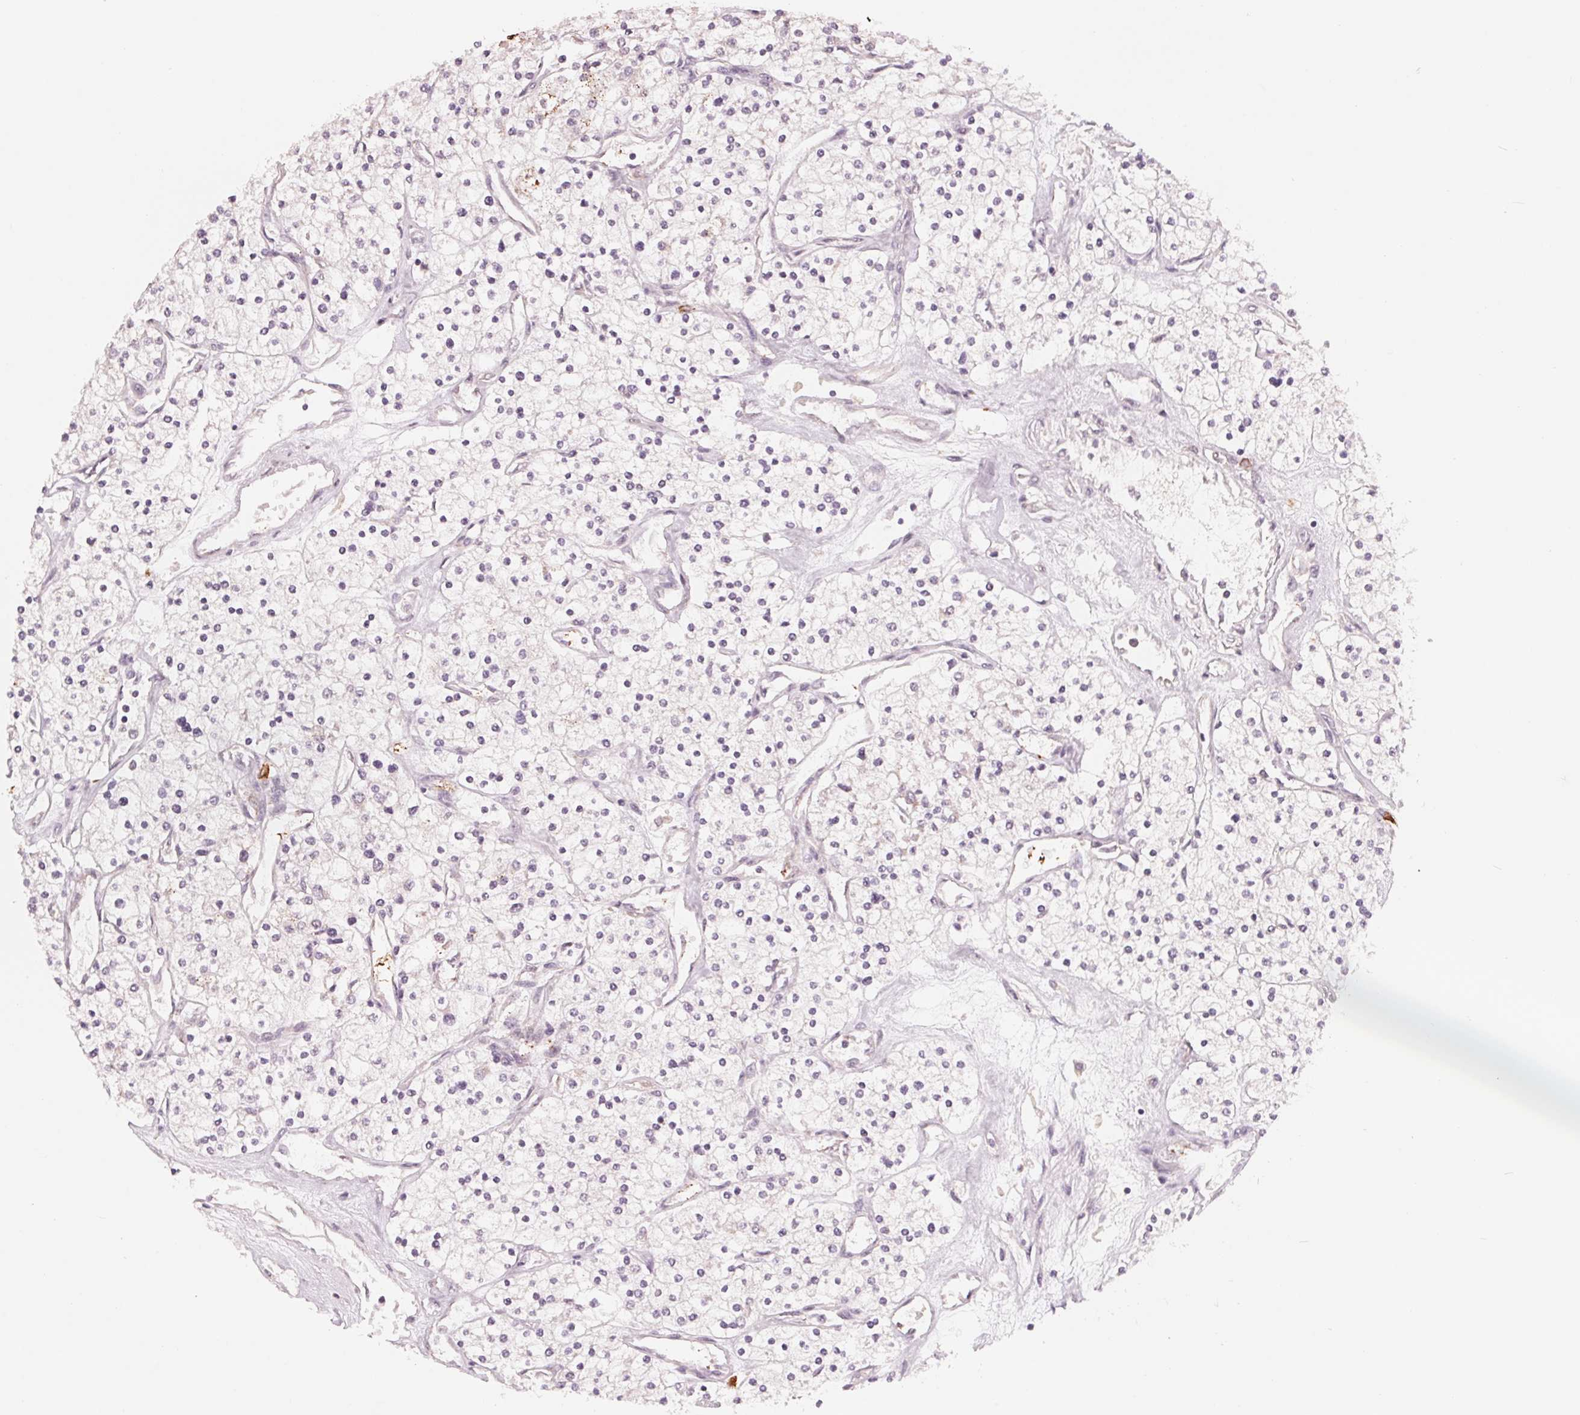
{"staining": {"intensity": "weak", "quantity": "<25%", "location": "cytoplasmic/membranous"}, "tissue": "renal cancer", "cell_type": "Tumor cells", "image_type": "cancer", "snomed": [{"axis": "morphology", "description": "Adenocarcinoma, NOS"}, {"axis": "topography", "description": "Kidney"}], "caption": "There is no significant expression in tumor cells of renal adenocarcinoma. (Immunohistochemistry, brightfield microscopy, high magnification).", "gene": "GIGYF2", "patient": {"sex": "male", "age": 80}}